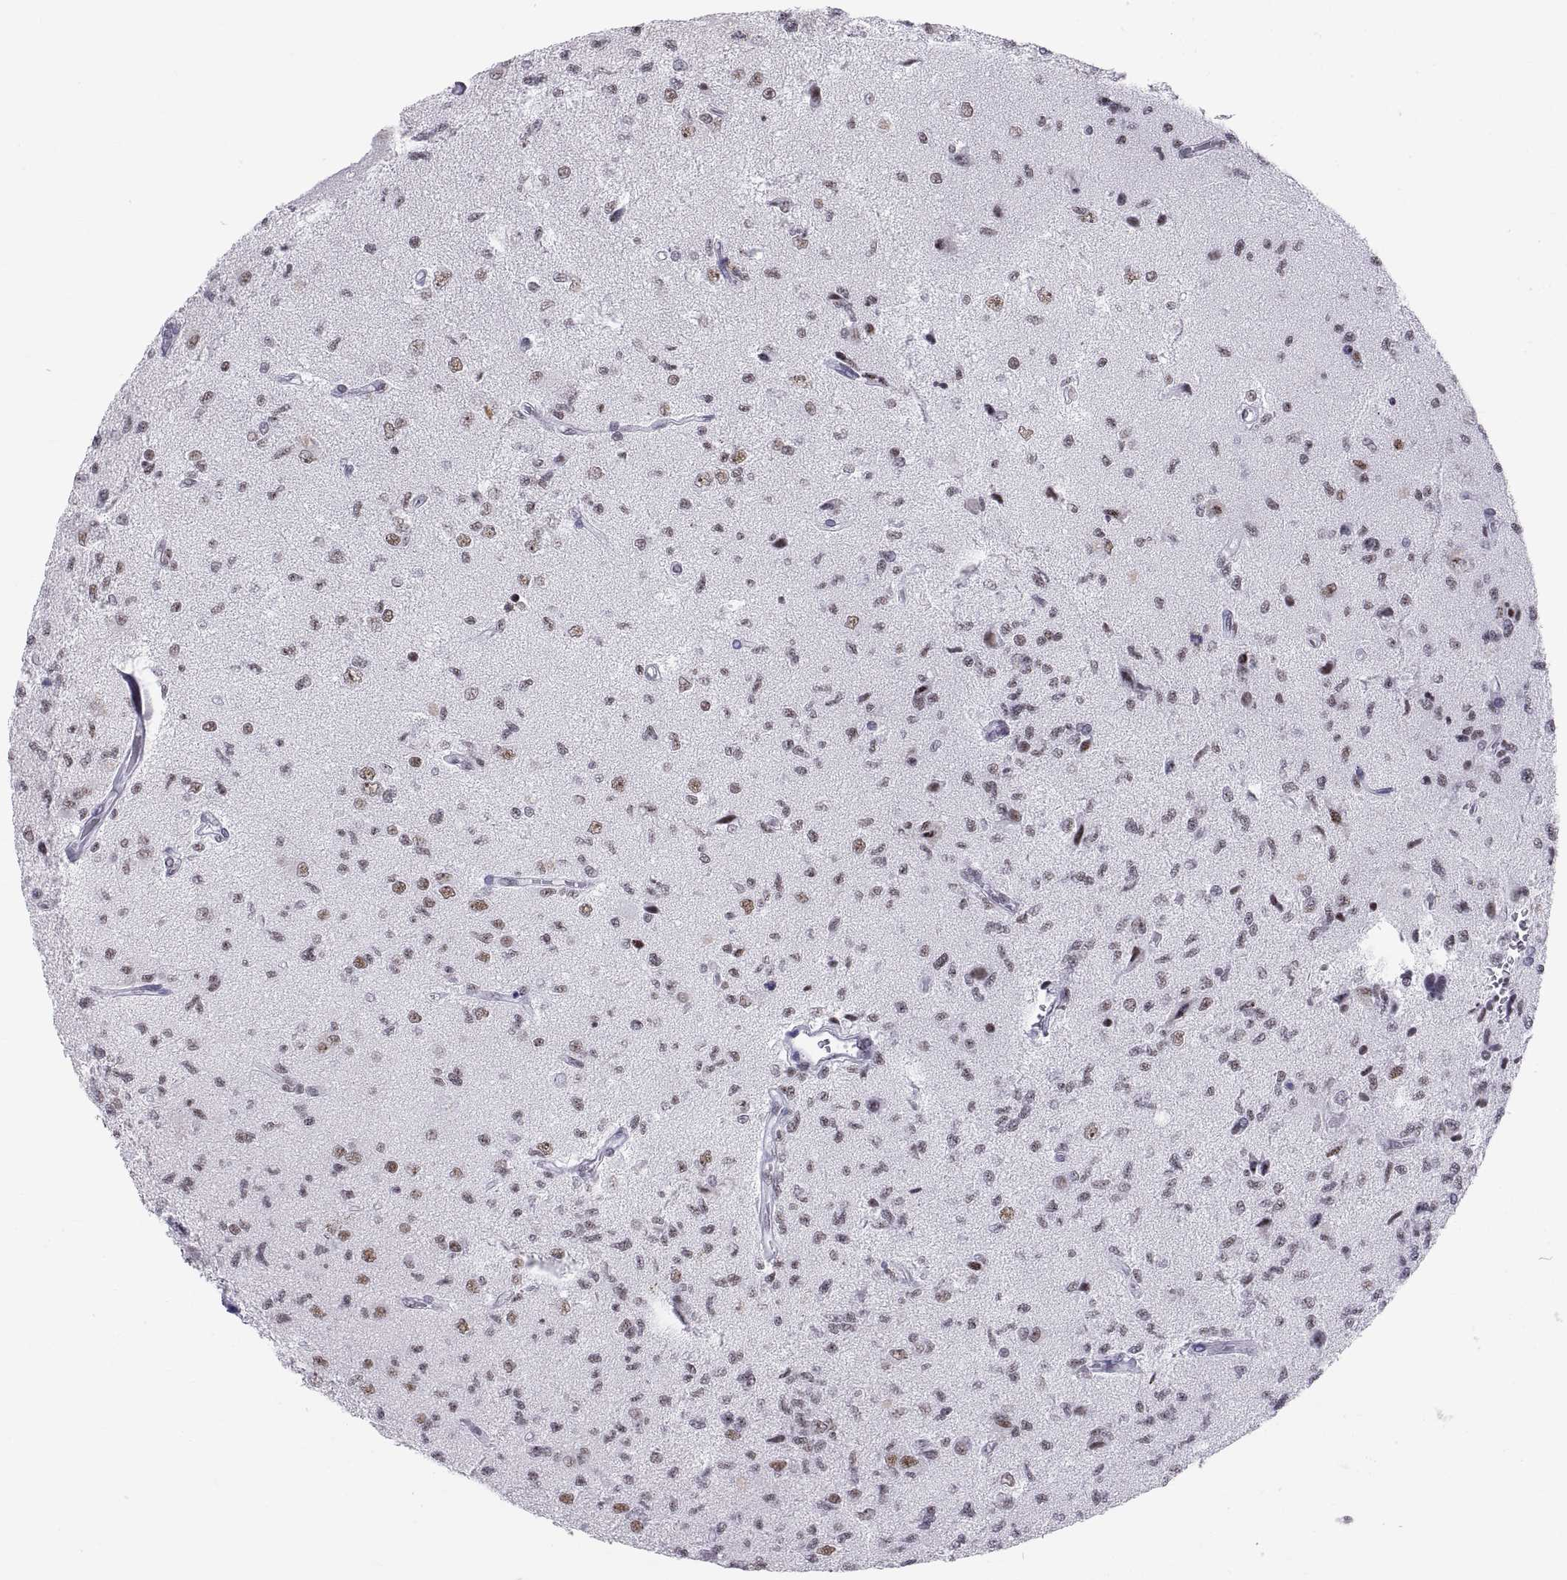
{"staining": {"intensity": "negative", "quantity": "none", "location": "none"}, "tissue": "glioma", "cell_type": "Tumor cells", "image_type": "cancer", "snomed": [{"axis": "morphology", "description": "Glioma, malignant, High grade"}, {"axis": "topography", "description": "Brain"}], "caption": "Malignant high-grade glioma was stained to show a protein in brown. There is no significant positivity in tumor cells. (DAB (3,3'-diaminobenzidine) immunohistochemistry (IHC) visualized using brightfield microscopy, high magnification).", "gene": "NEUROD6", "patient": {"sex": "male", "age": 56}}